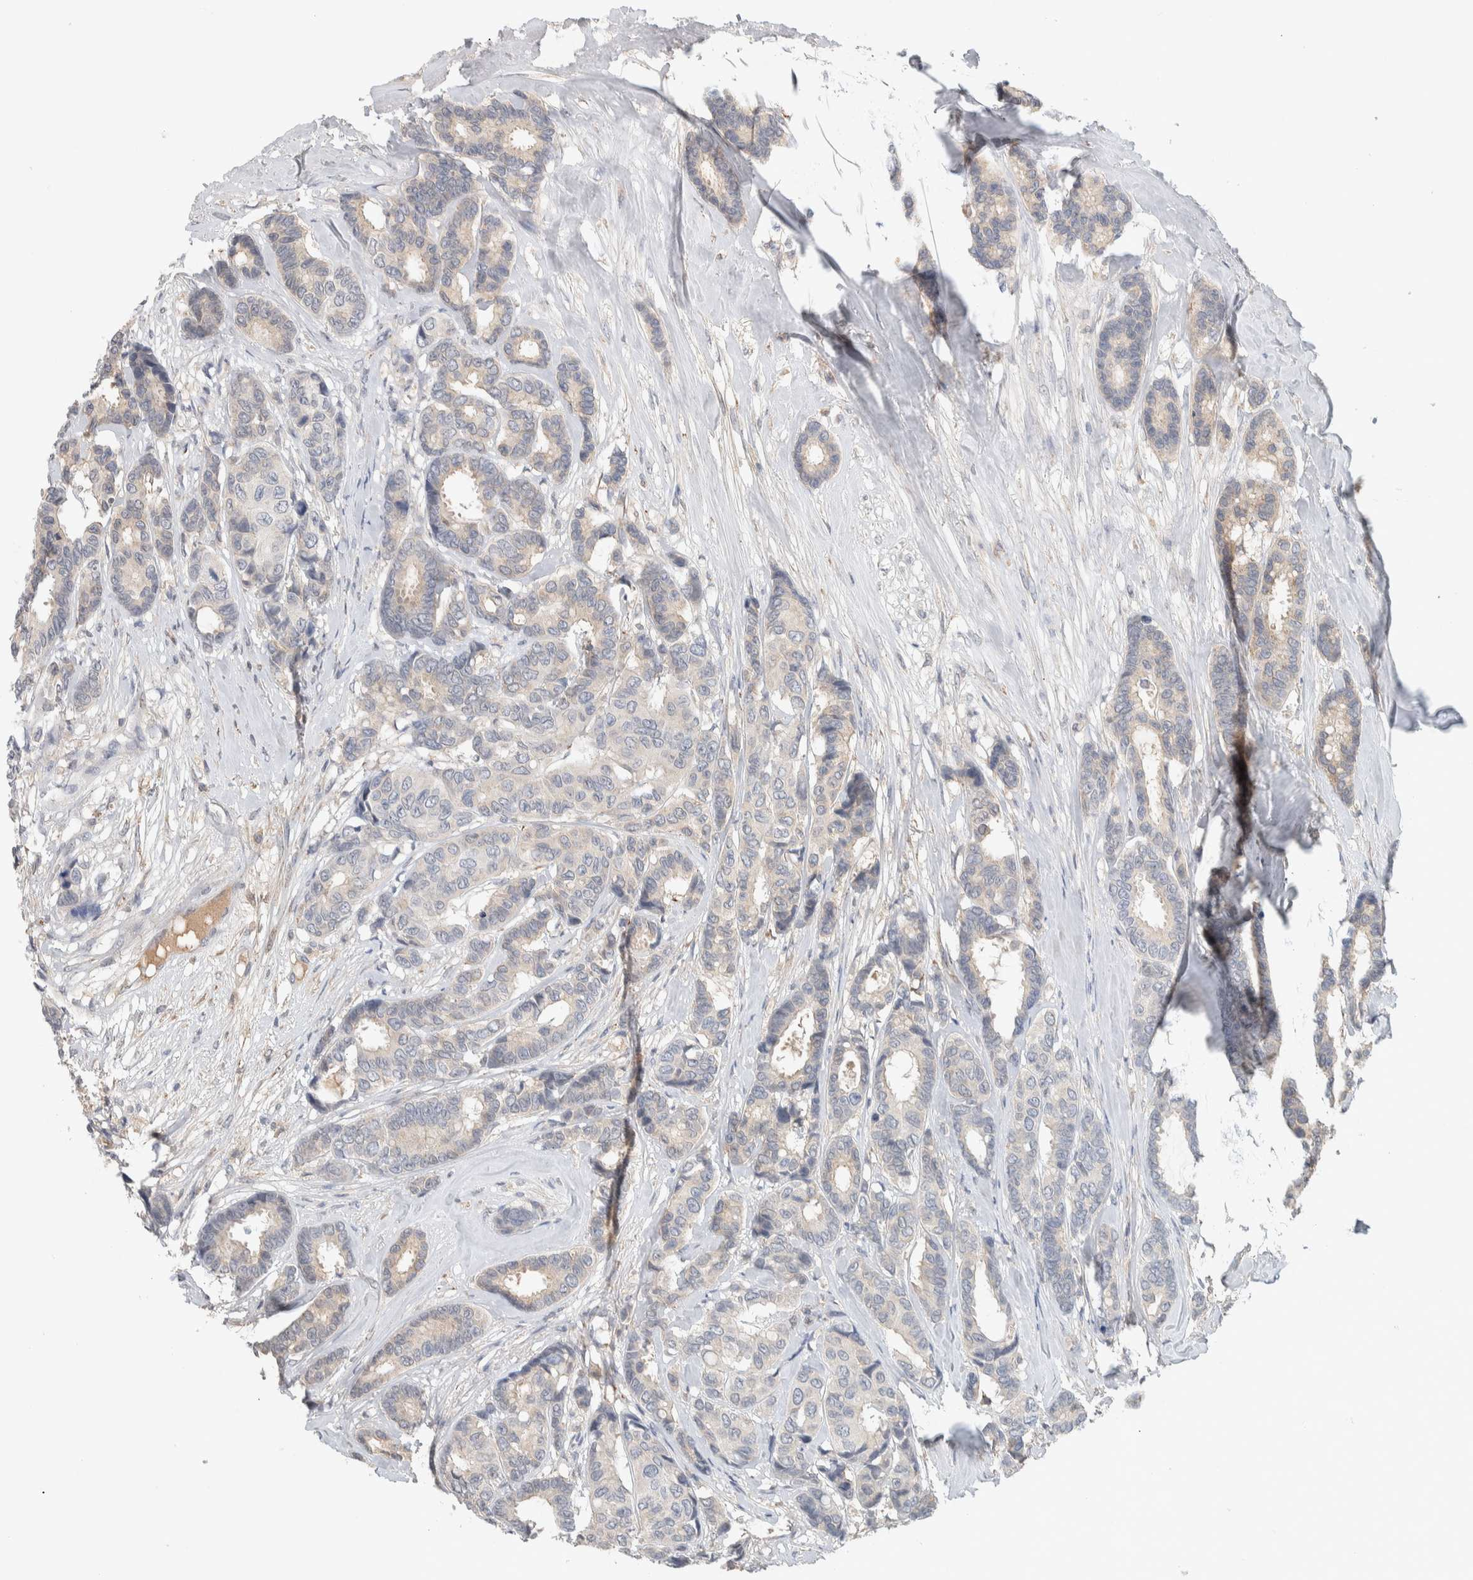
{"staining": {"intensity": "weak", "quantity": "<25%", "location": "cytoplasmic/membranous"}, "tissue": "breast cancer", "cell_type": "Tumor cells", "image_type": "cancer", "snomed": [{"axis": "morphology", "description": "Duct carcinoma"}, {"axis": "topography", "description": "Breast"}], "caption": "Tumor cells are negative for protein expression in human breast cancer (intraductal carcinoma).", "gene": "DEPTOR", "patient": {"sex": "female", "age": 87}}